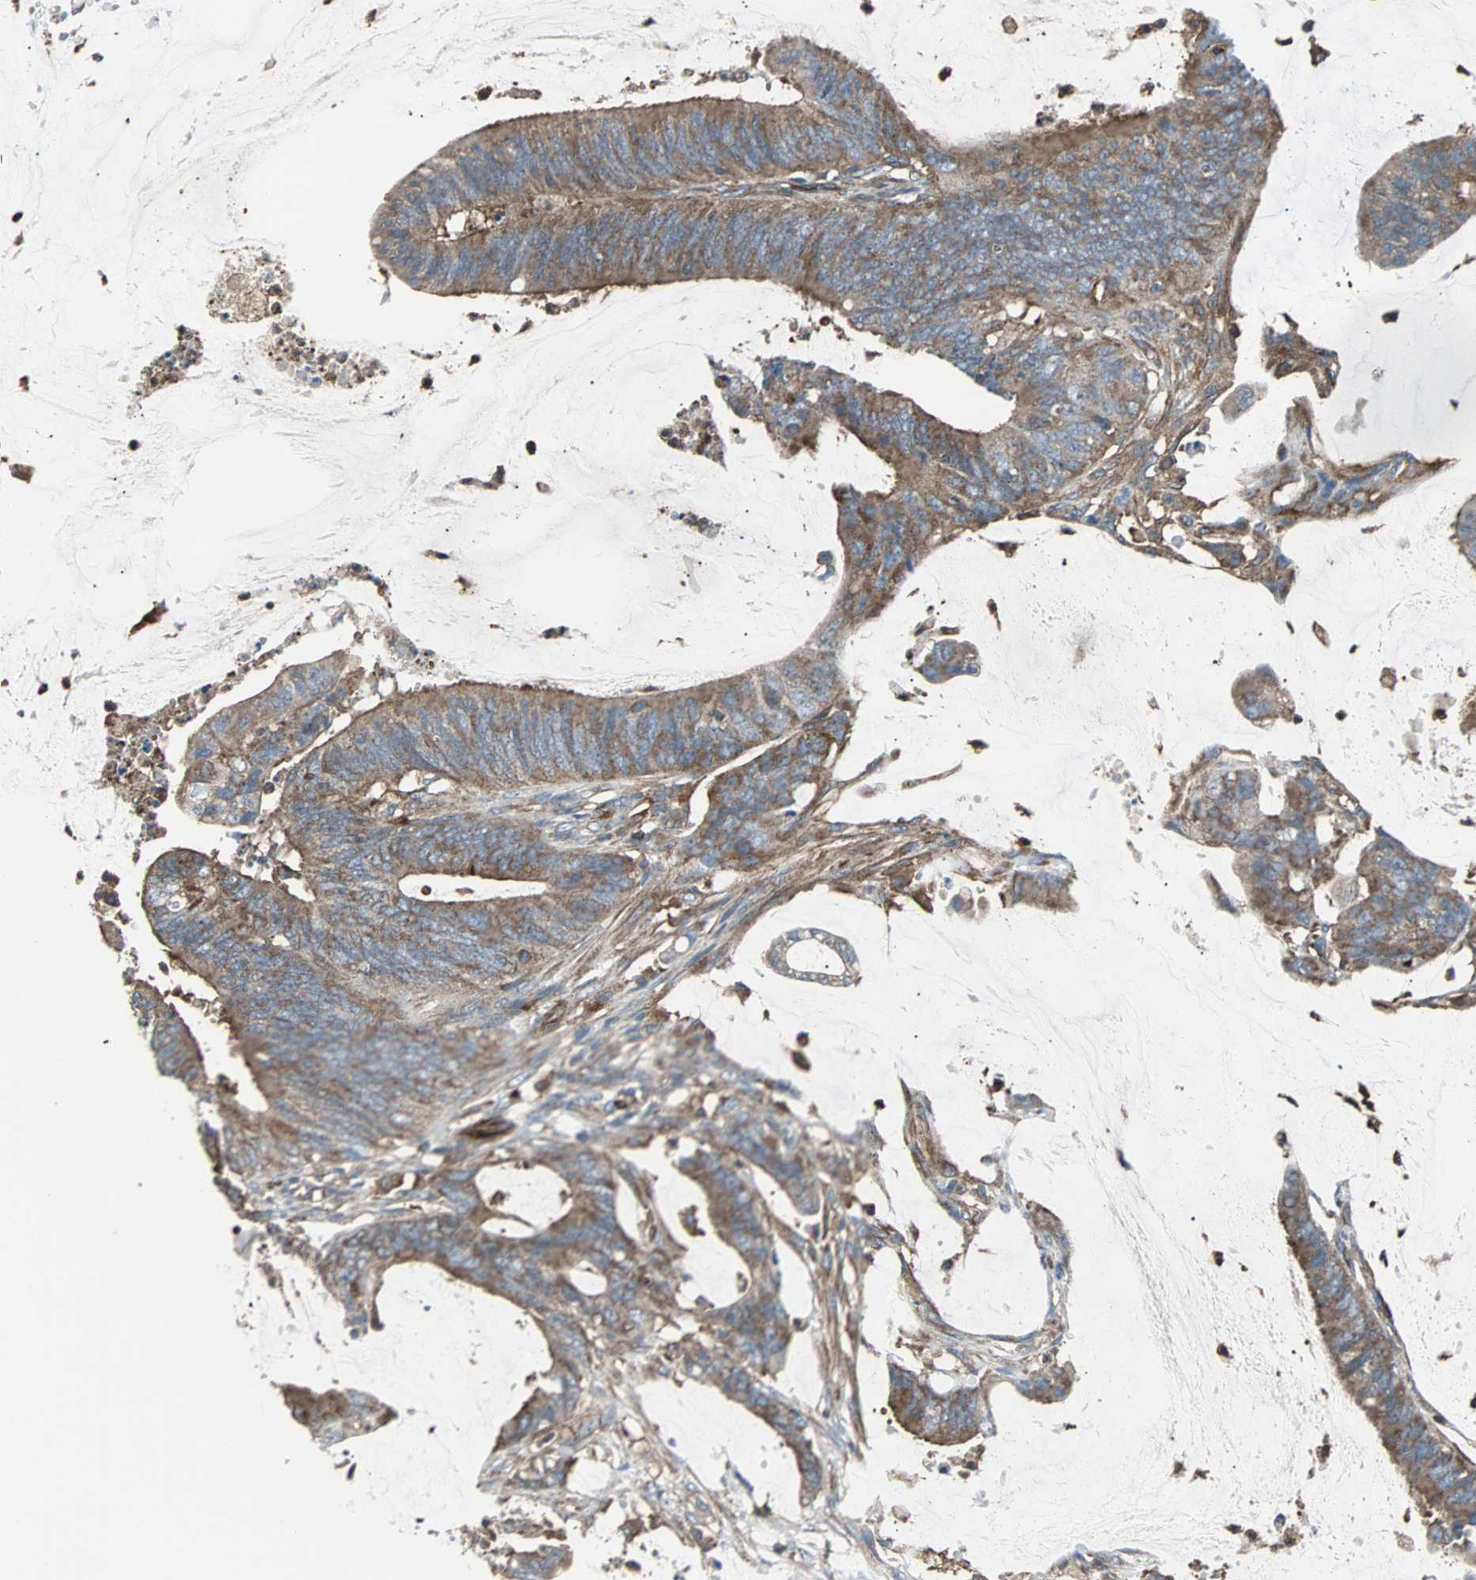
{"staining": {"intensity": "weak", "quantity": ">75%", "location": "cytoplasmic/membranous"}, "tissue": "colorectal cancer", "cell_type": "Tumor cells", "image_type": "cancer", "snomed": [{"axis": "morphology", "description": "Adenocarcinoma, NOS"}, {"axis": "topography", "description": "Rectum"}], "caption": "Approximately >75% of tumor cells in adenocarcinoma (colorectal) exhibit weak cytoplasmic/membranous protein expression as visualized by brown immunohistochemical staining.", "gene": "PLCG2", "patient": {"sex": "female", "age": 66}}